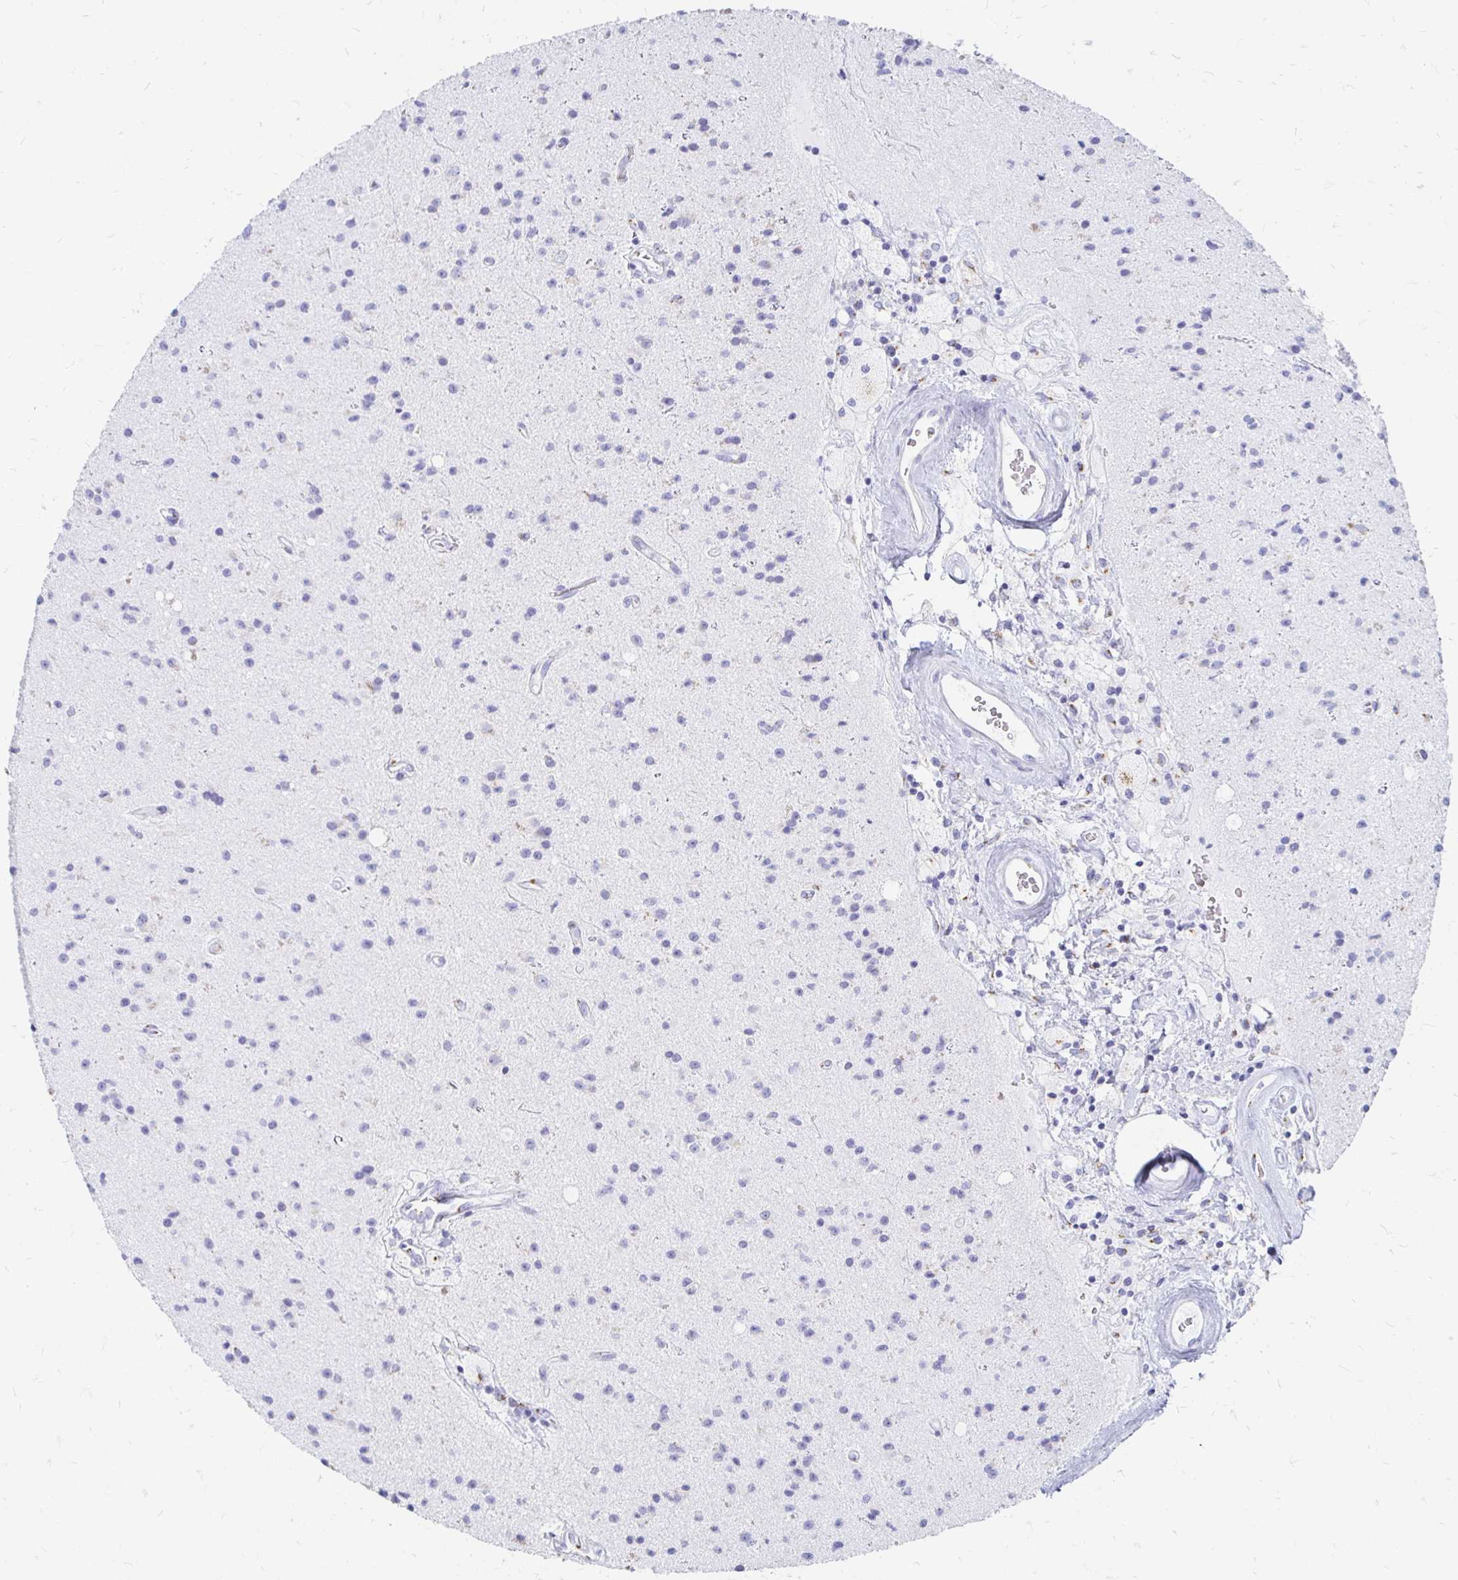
{"staining": {"intensity": "negative", "quantity": "none", "location": "none"}, "tissue": "glioma", "cell_type": "Tumor cells", "image_type": "cancer", "snomed": [{"axis": "morphology", "description": "Glioma, malignant, High grade"}, {"axis": "topography", "description": "Brain"}], "caption": "This micrograph is of malignant high-grade glioma stained with immunohistochemistry (IHC) to label a protein in brown with the nuclei are counter-stained blue. There is no staining in tumor cells.", "gene": "PAGE4", "patient": {"sex": "male", "age": 36}}